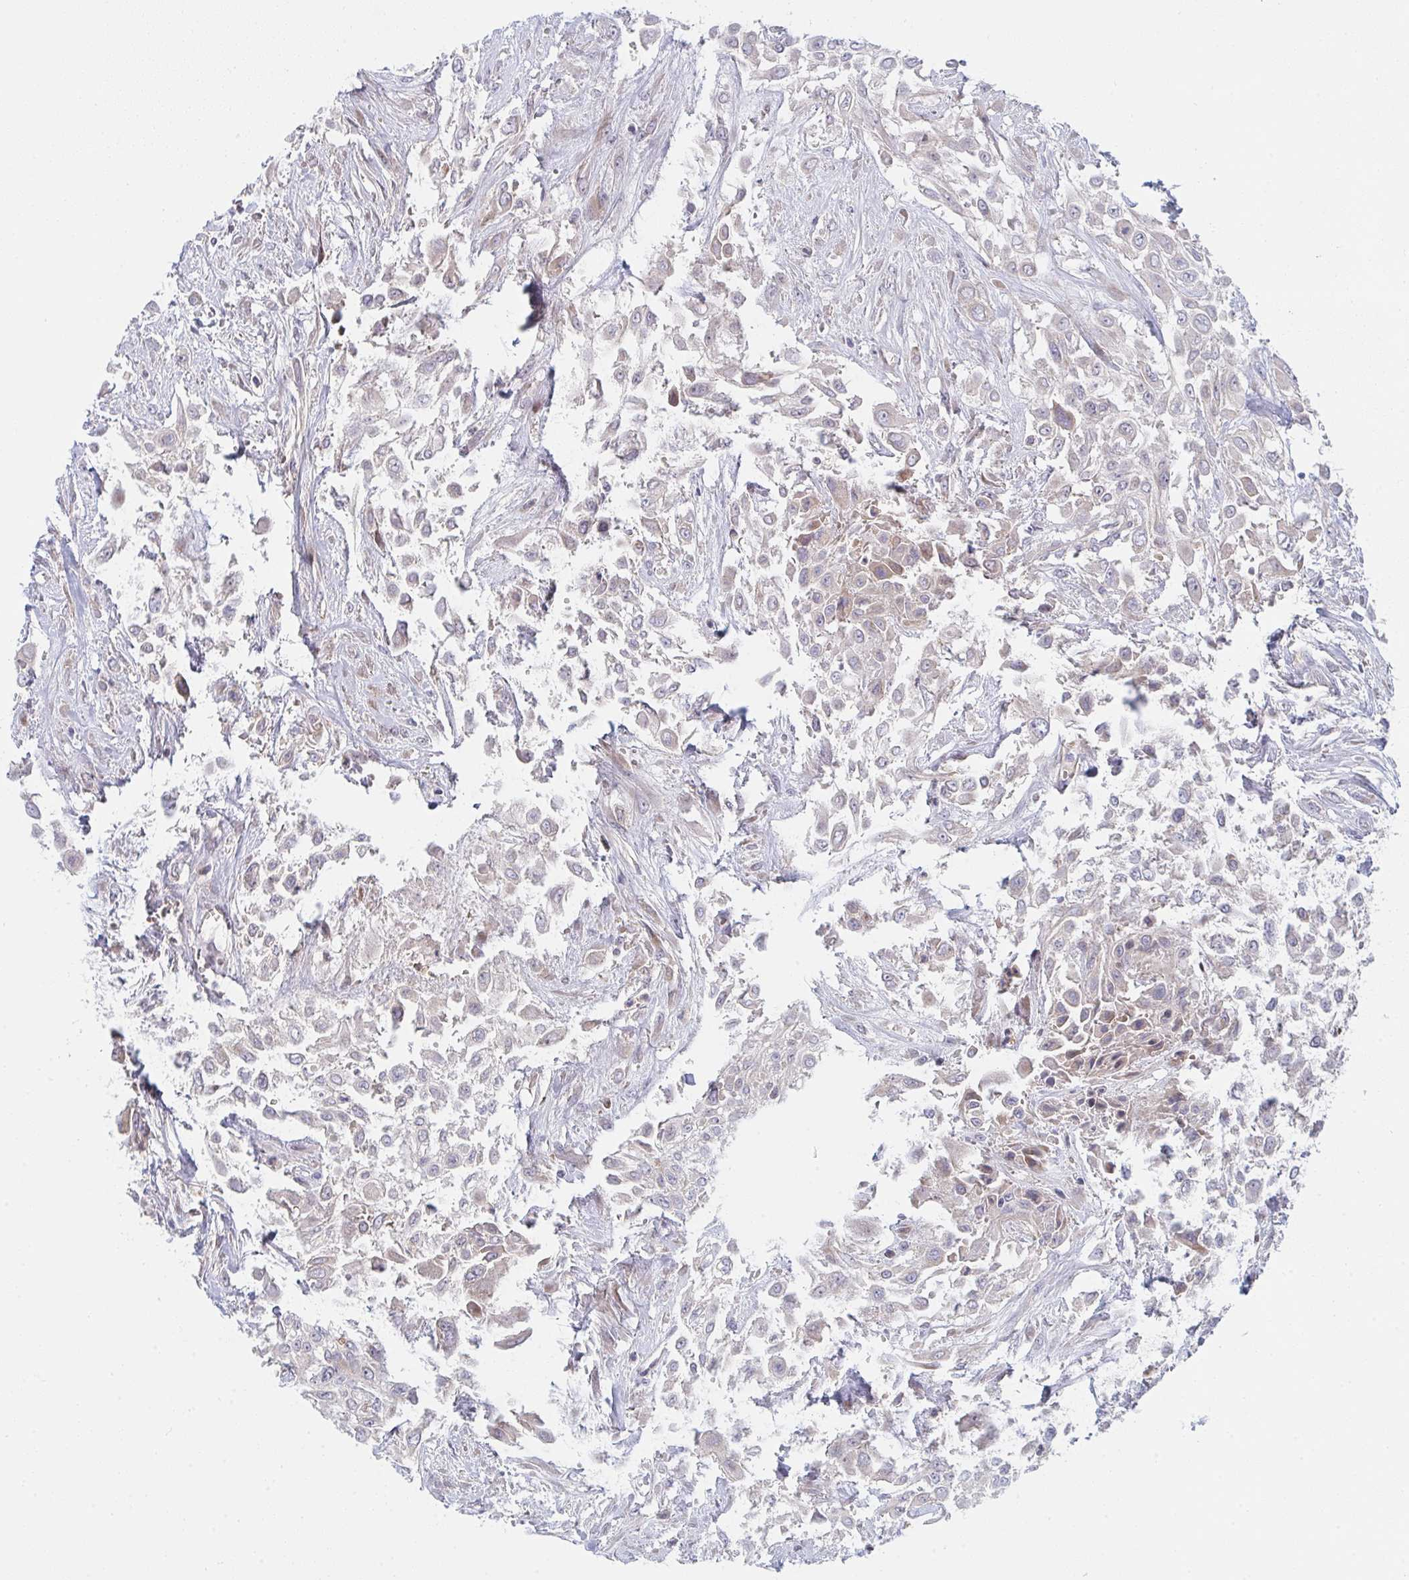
{"staining": {"intensity": "weak", "quantity": "<25%", "location": "cytoplasmic/membranous"}, "tissue": "urothelial cancer", "cell_type": "Tumor cells", "image_type": "cancer", "snomed": [{"axis": "morphology", "description": "Urothelial carcinoma, High grade"}, {"axis": "topography", "description": "Urinary bladder"}], "caption": "The immunohistochemistry image has no significant positivity in tumor cells of high-grade urothelial carcinoma tissue.", "gene": "TNFSF4", "patient": {"sex": "male", "age": 57}}